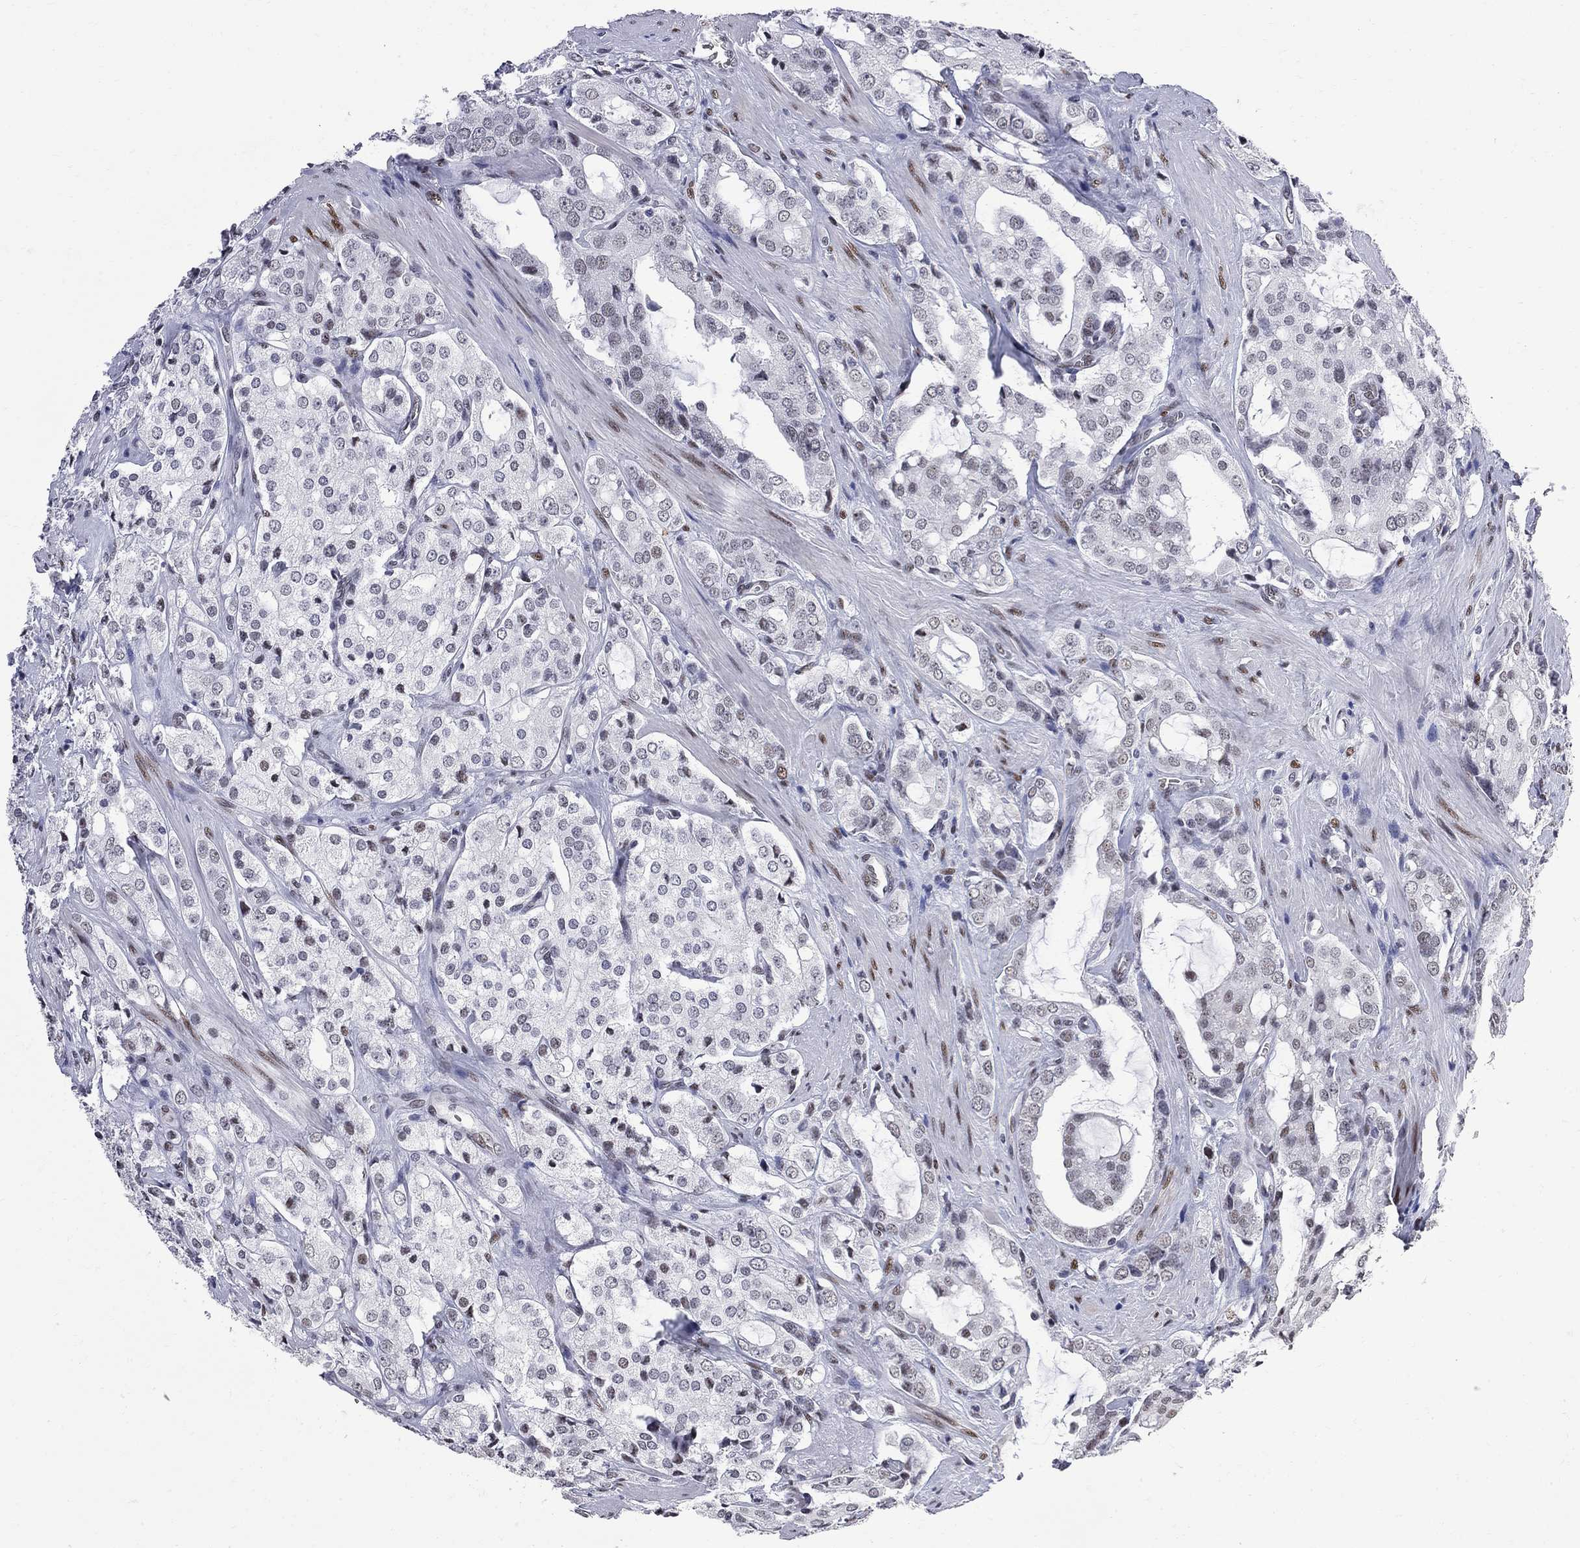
{"staining": {"intensity": "negative", "quantity": "none", "location": "none"}, "tissue": "prostate cancer", "cell_type": "Tumor cells", "image_type": "cancer", "snomed": [{"axis": "morphology", "description": "Adenocarcinoma, NOS"}, {"axis": "topography", "description": "Prostate"}], "caption": "There is no significant expression in tumor cells of prostate cancer.", "gene": "ZBTB47", "patient": {"sex": "male", "age": 66}}